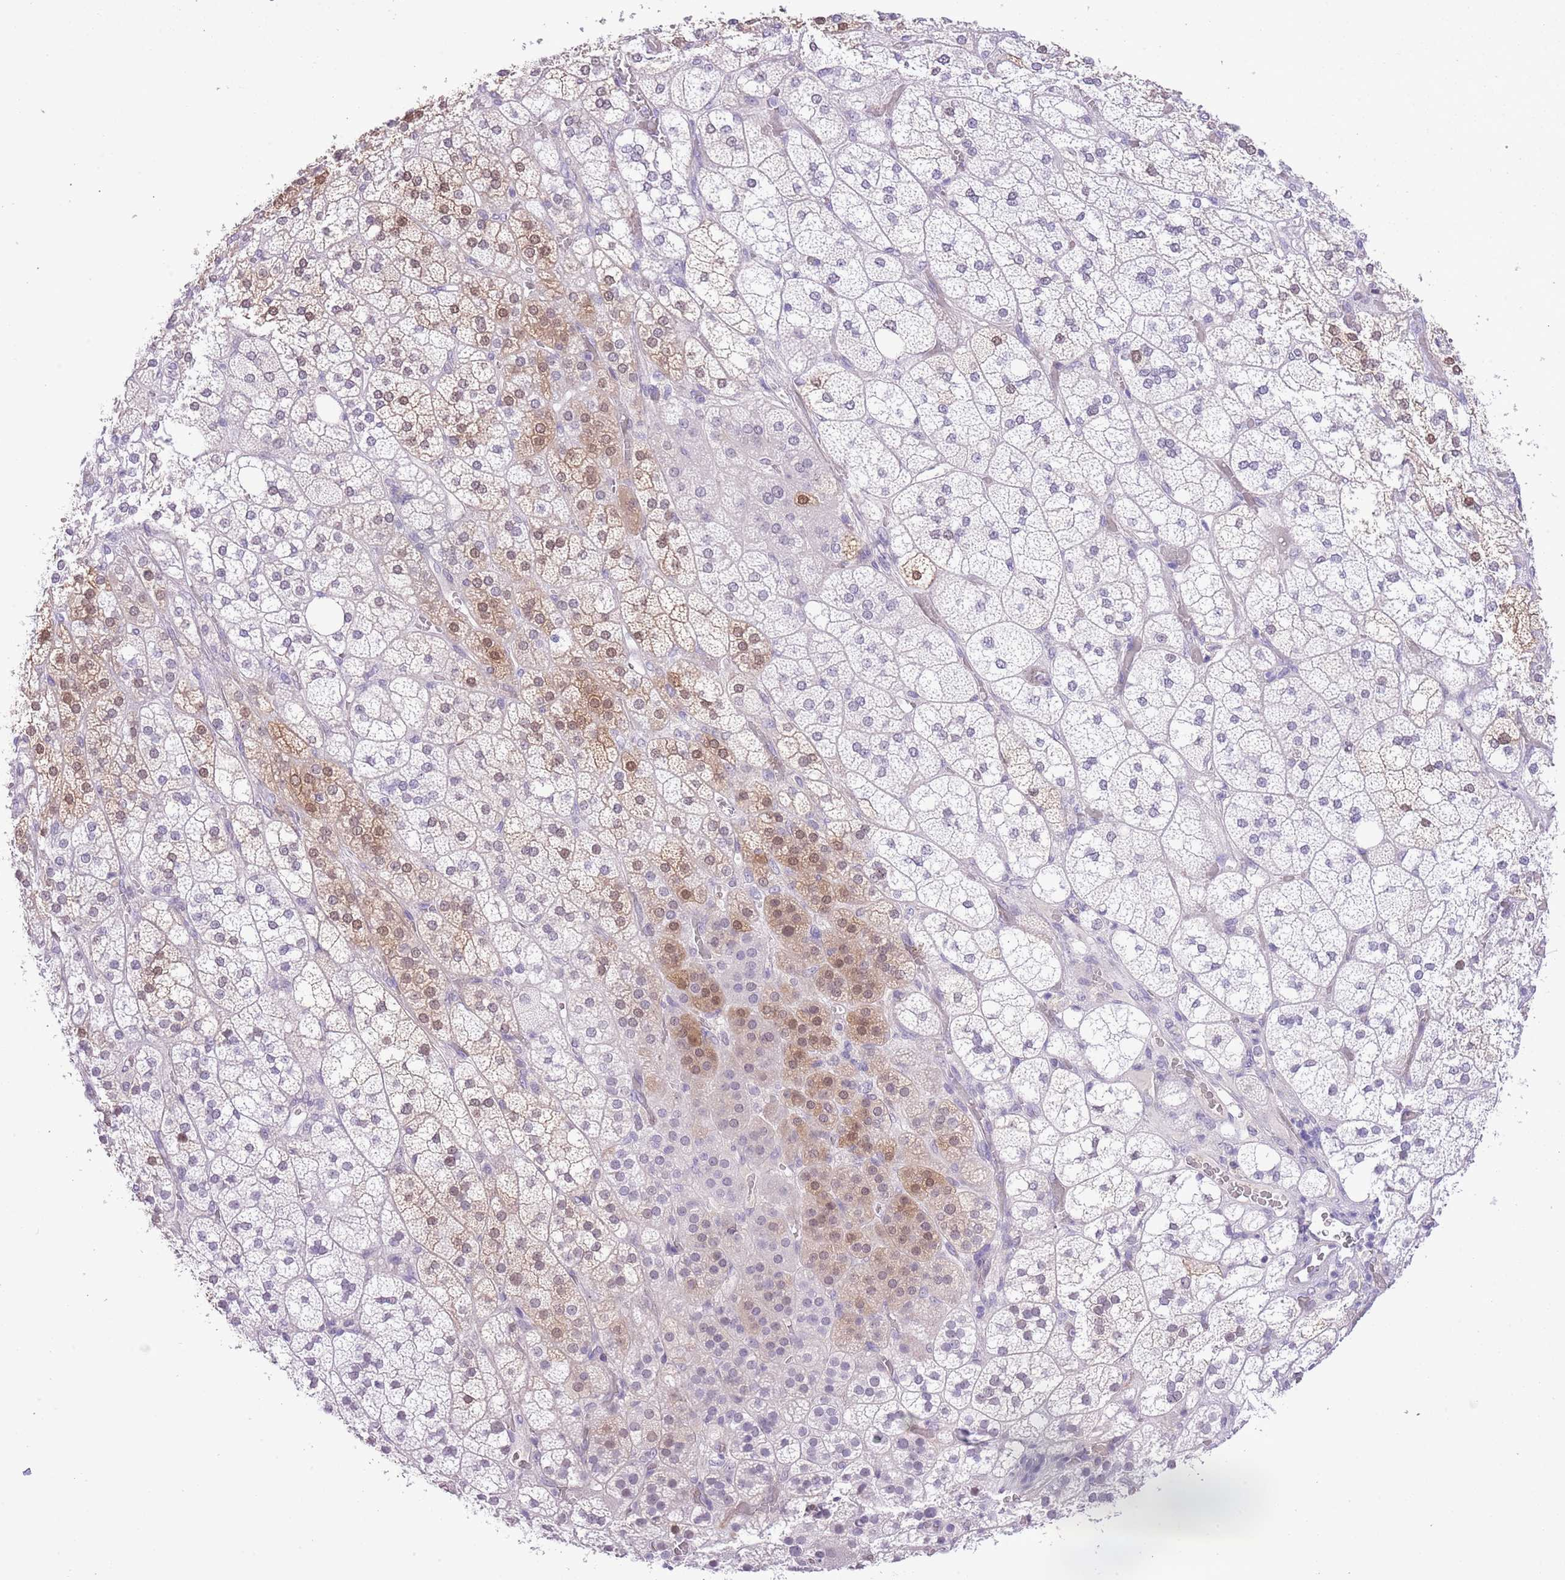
{"staining": {"intensity": "moderate", "quantity": "<25%", "location": "cytoplasmic/membranous,nuclear"}, "tissue": "adrenal gland", "cell_type": "Glandular cells", "image_type": "normal", "snomed": [{"axis": "morphology", "description": "Normal tissue, NOS"}, {"axis": "topography", "description": "Adrenal gland"}], "caption": "Immunohistochemistry (IHC) image of normal adrenal gland stained for a protein (brown), which shows low levels of moderate cytoplasmic/membranous,nuclear staining in about <25% of glandular cells.", "gene": "MIDN", "patient": {"sex": "male", "age": 61}}